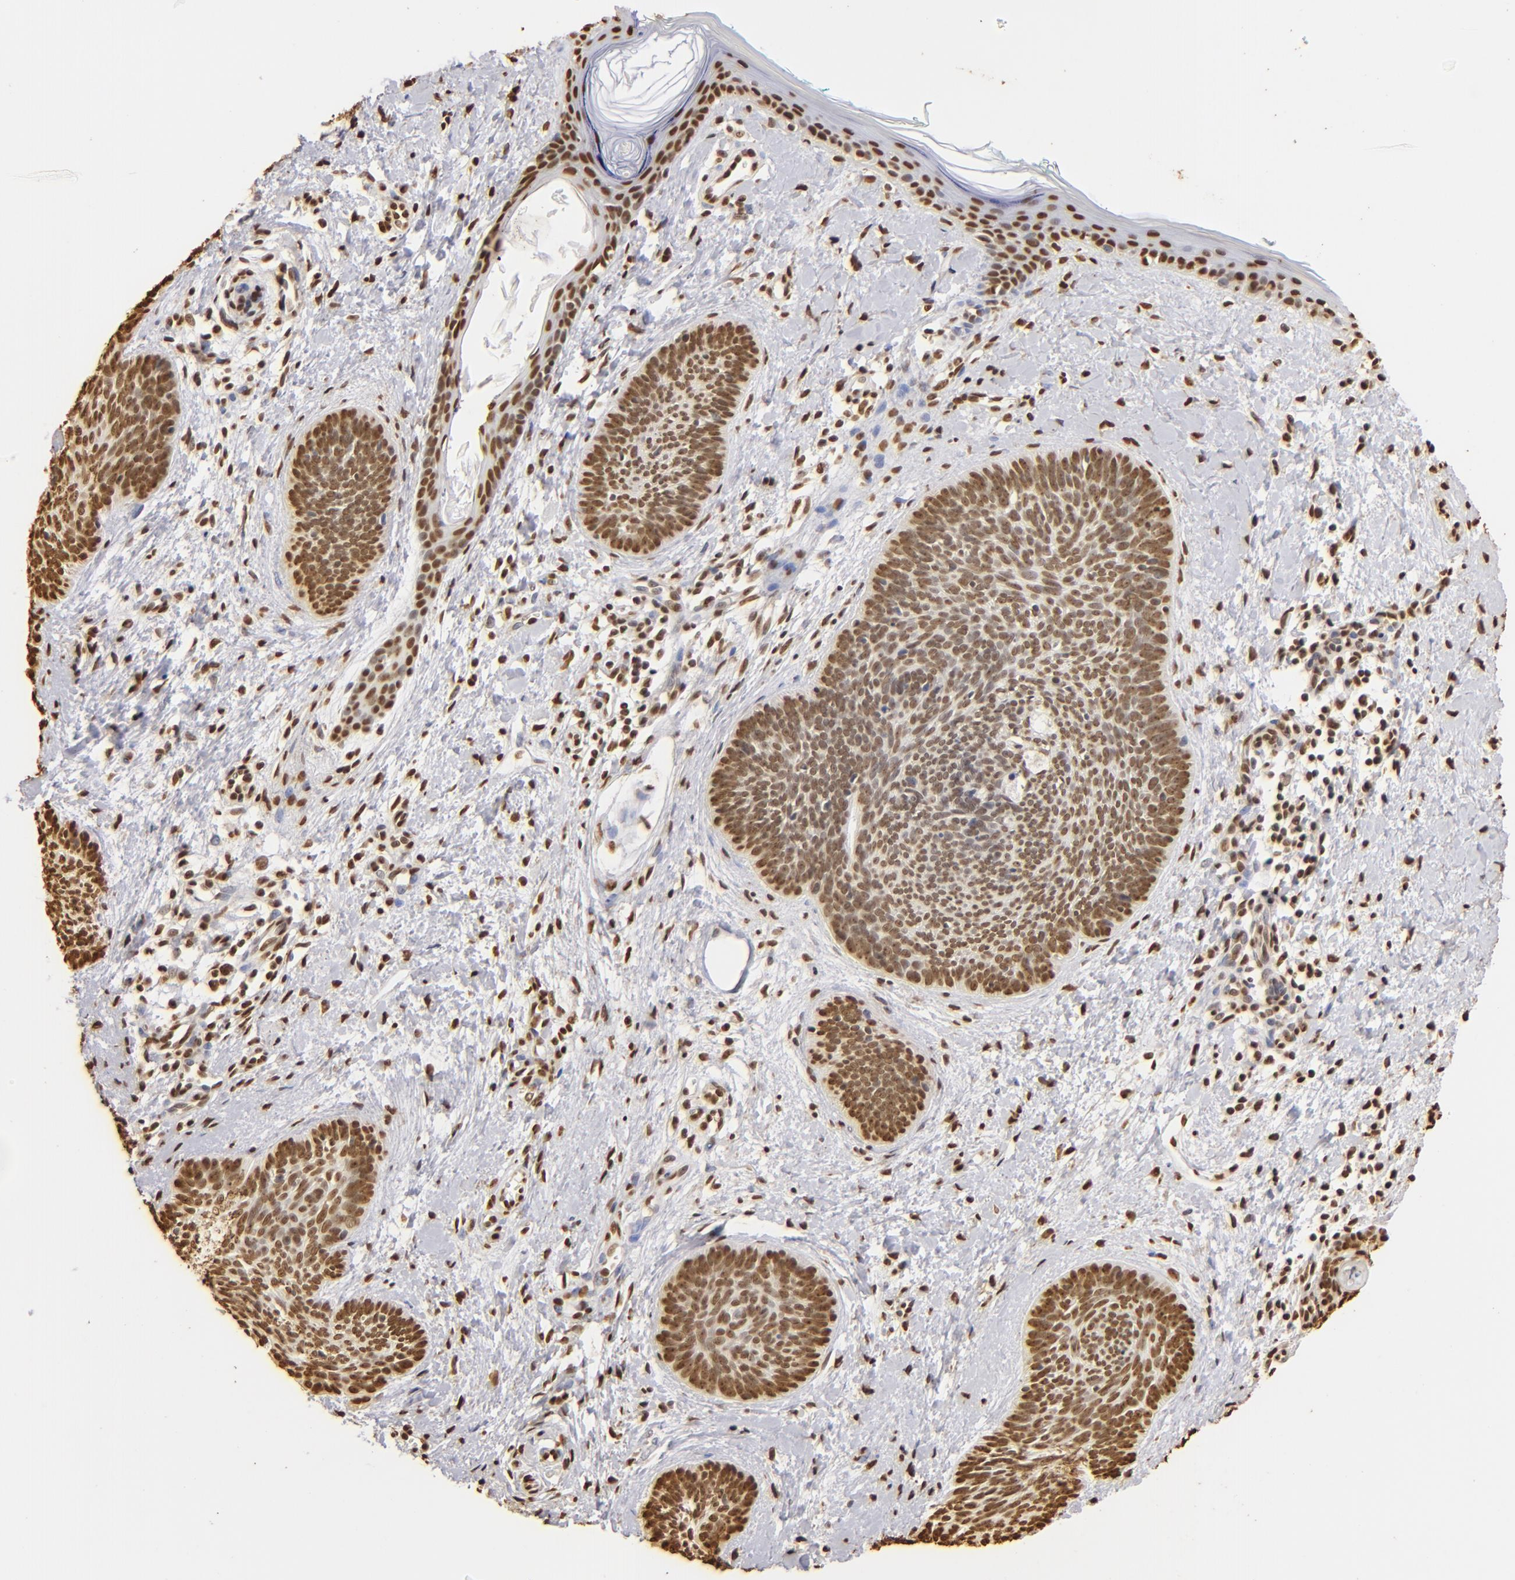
{"staining": {"intensity": "strong", "quantity": ">75%", "location": "nuclear"}, "tissue": "skin cancer", "cell_type": "Tumor cells", "image_type": "cancer", "snomed": [{"axis": "morphology", "description": "Basal cell carcinoma"}, {"axis": "topography", "description": "Skin"}], "caption": "Immunohistochemistry (IHC) (DAB (3,3'-diaminobenzidine)) staining of skin cancer reveals strong nuclear protein positivity in approximately >75% of tumor cells.", "gene": "ILF3", "patient": {"sex": "female", "age": 81}}